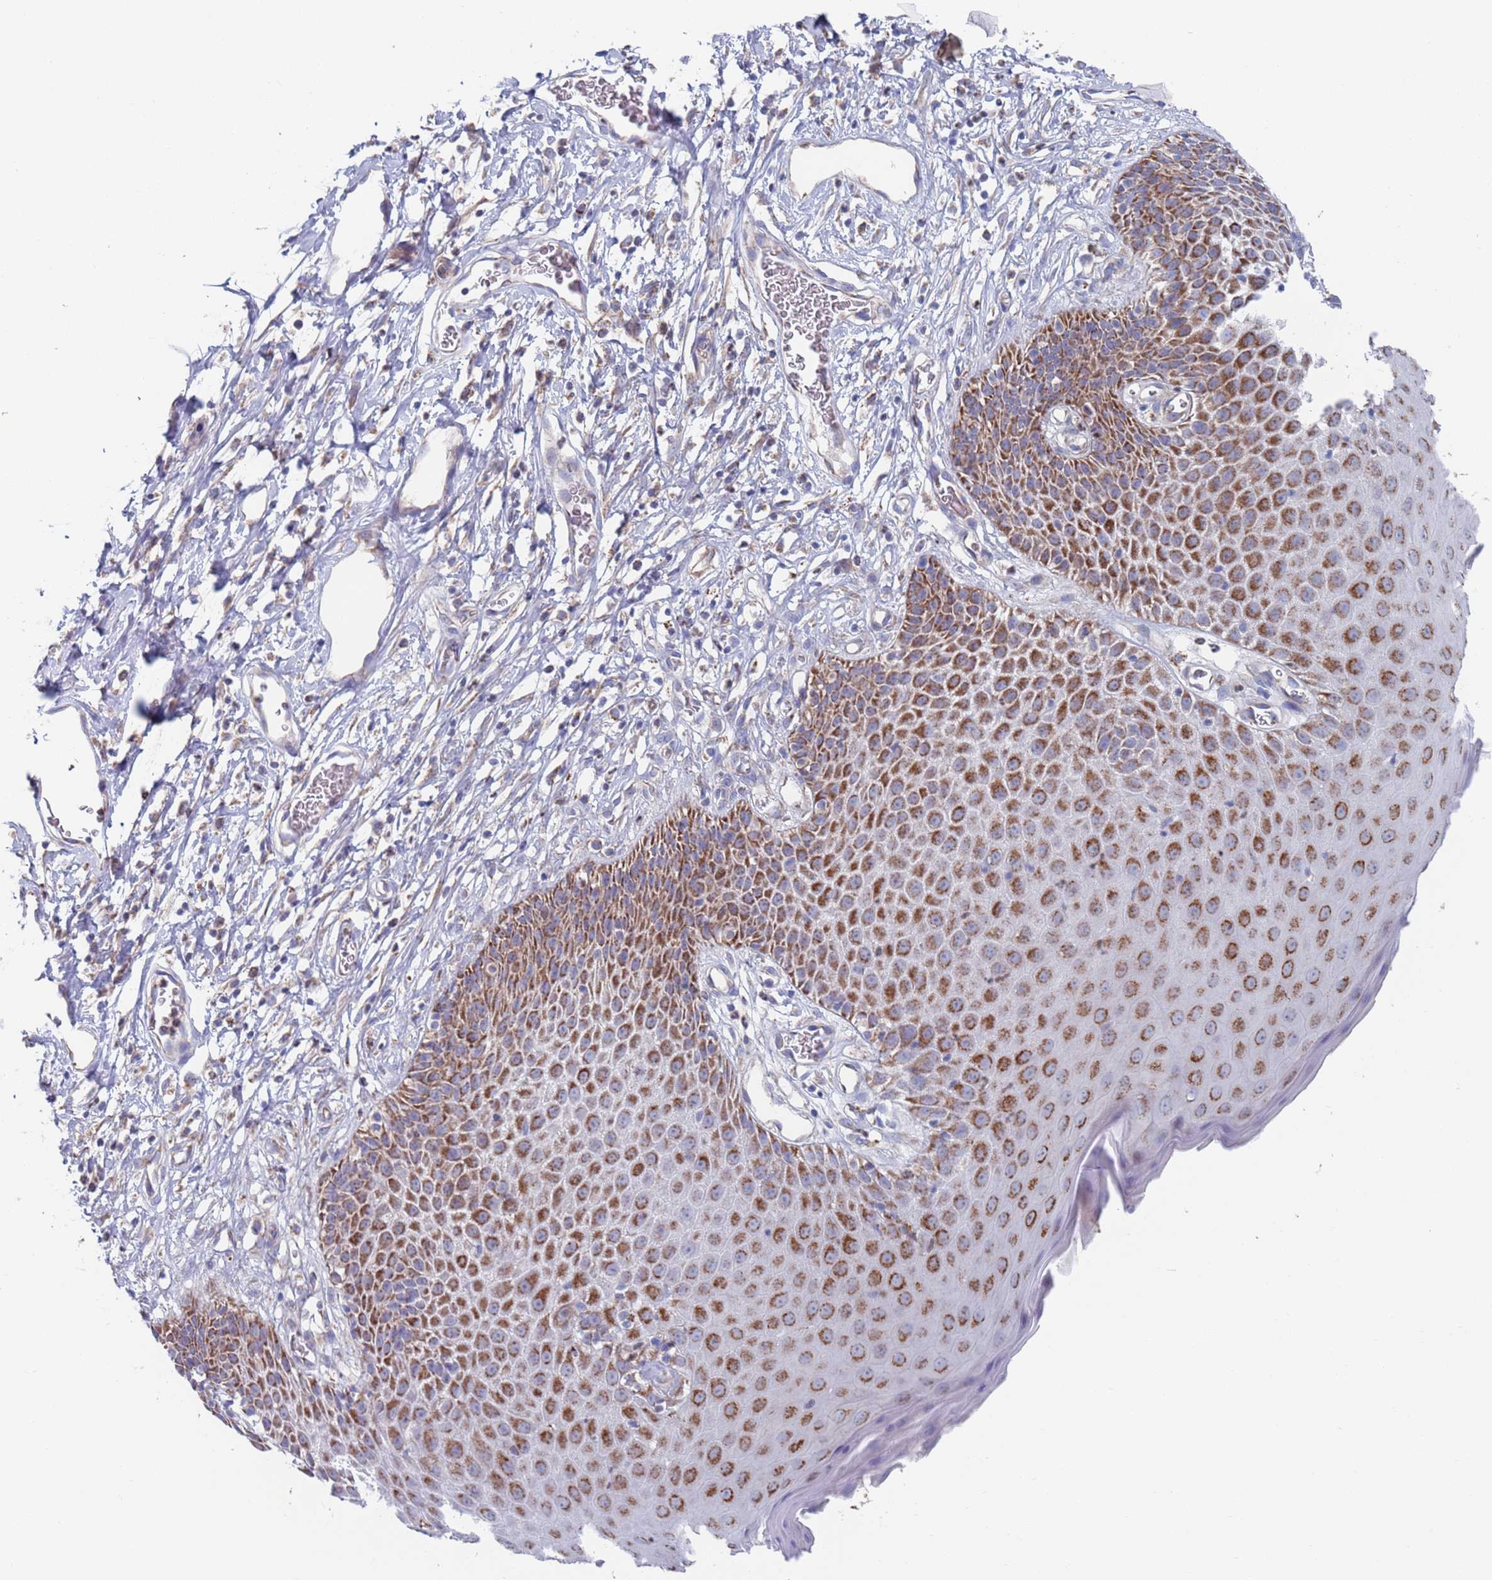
{"staining": {"intensity": "strong", "quantity": ">75%", "location": "cytoplasmic/membranous"}, "tissue": "skin", "cell_type": "Epidermal cells", "image_type": "normal", "snomed": [{"axis": "morphology", "description": "Normal tissue, NOS"}, {"axis": "topography", "description": "Vulva"}], "caption": "The histopathology image displays immunohistochemical staining of normal skin. There is strong cytoplasmic/membranous staining is identified in approximately >75% of epidermal cells.", "gene": "CHCHD6", "patient": {"sex": "female", "age": 68}}